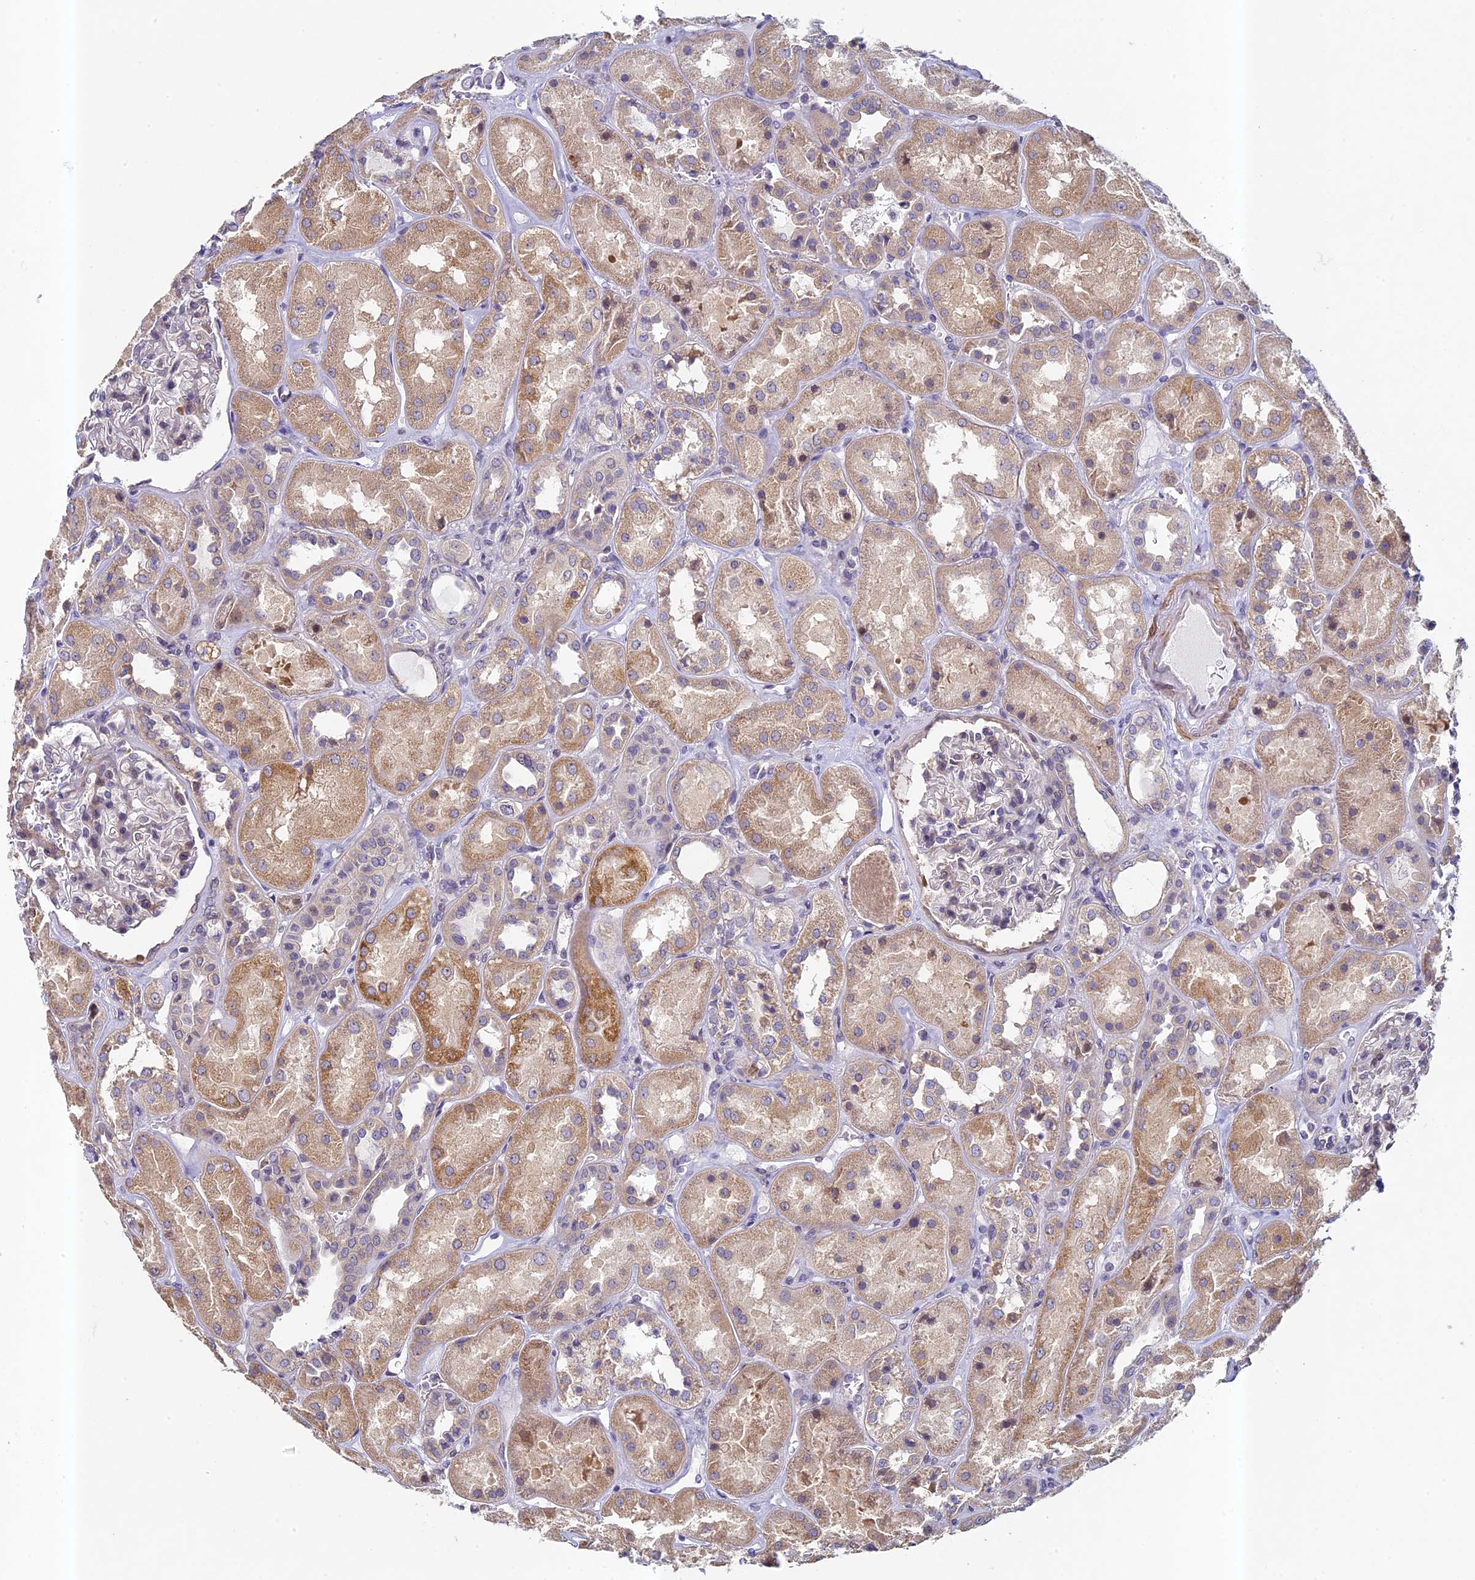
{"staining": {"intensity": "negative", "quantity": "none", "location": "none"}, "tissue": "kidney", "cell_type": "Cells in glomeruli", "image_type": "normal", "snomed": [{"axis": "morphology", "description": "Normal tissue, NOS"}, {"axis": "topography", "description": "Kidney"}], "caption": "This is an IHC photomicrograph of unremarkable kidney. There is no expression in cells in glomeruli.", "gene": "DIXDC1", "patient": {"sex": "male", "age": 70}}